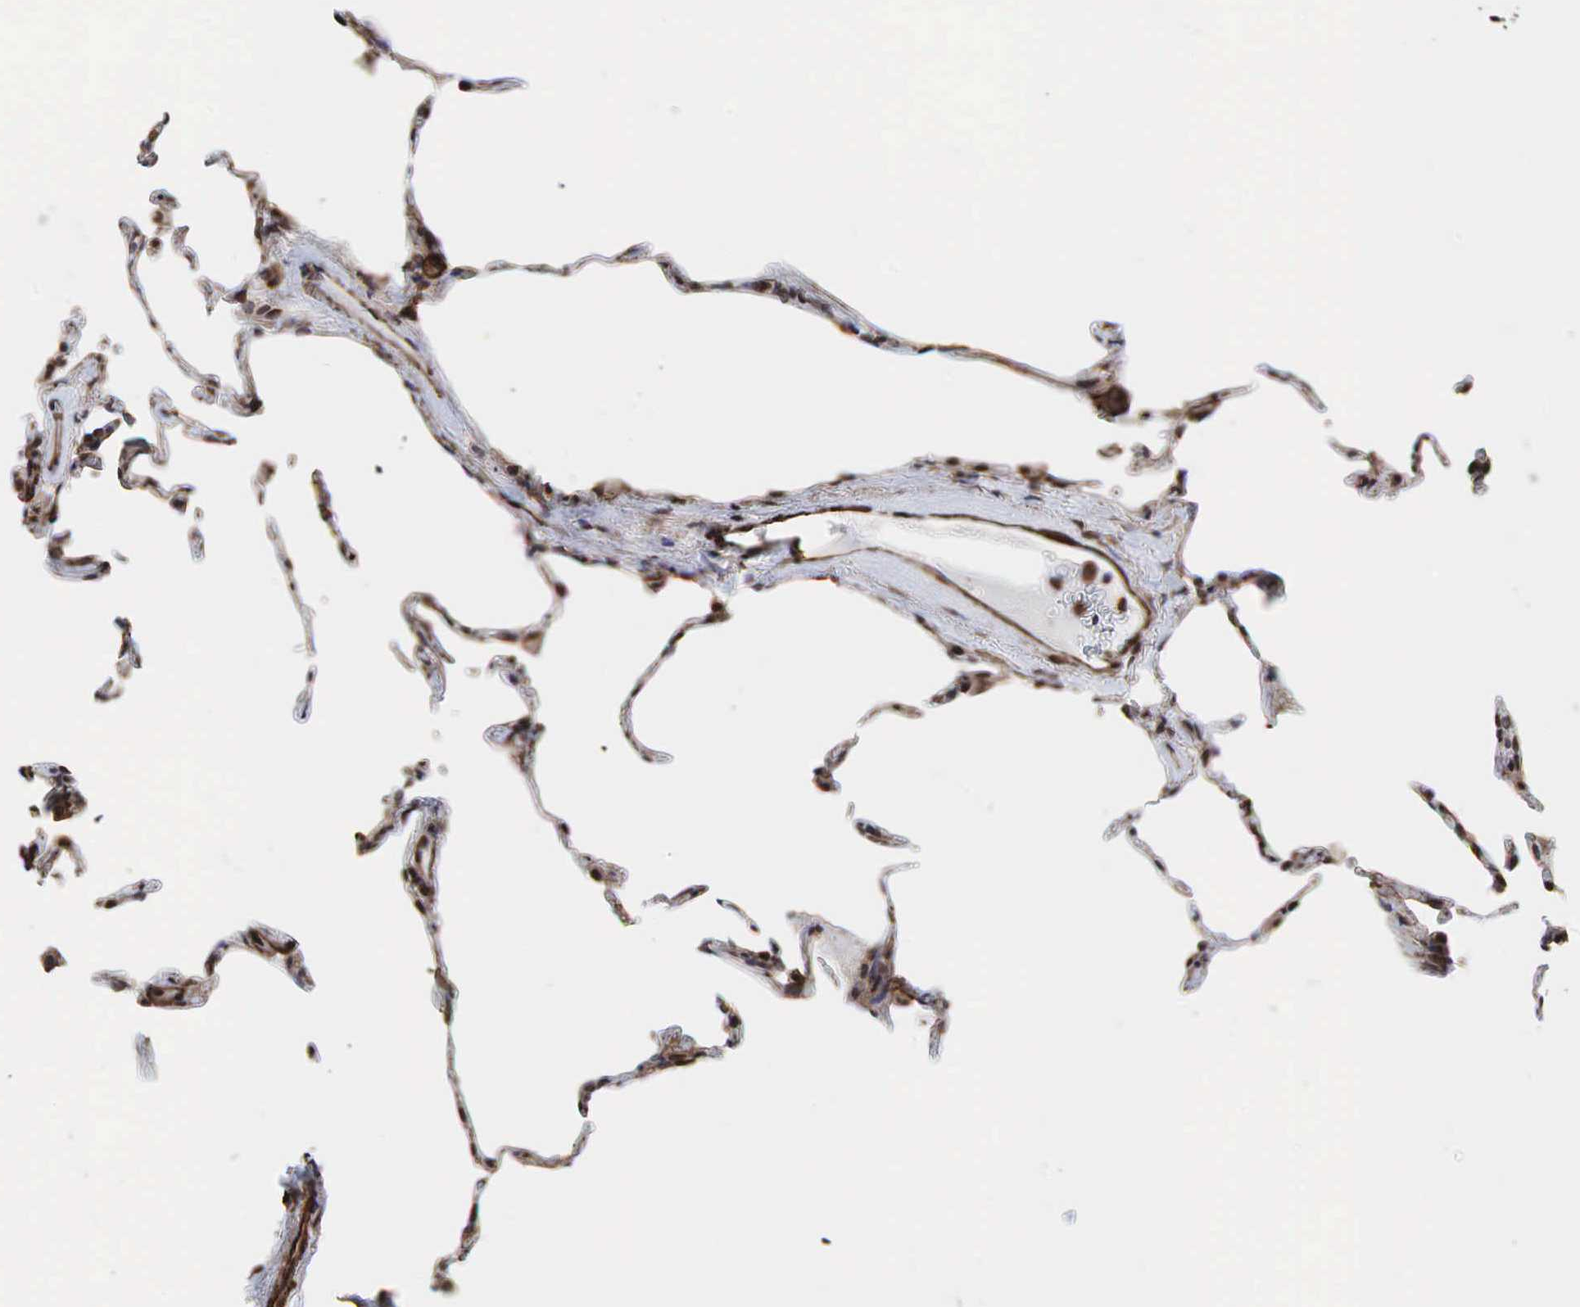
{"staining": {"intensity": "moderate", "quantity": ">75%", "location": "cytoplasmic/membranous,nuclear"}, "tissue": "lung", "cell_type": "Alveolar cells", "image_type": "normal", "snomed": [{"axis": "morphology", "description": "Normal tissue, NOS"}, {"axis": "topography", "description": "Lung"}], "caption": "Immunohistochemistry (IHC) histopathology image of benign lung stained for a protein (brown), which shows medium levels of moderate cytoplasmic/membranous,nuclear positivity in about >75% of alveolar cells.", "gene": "GPRASP1", "patient": {"sex": "female", "age": 75}}